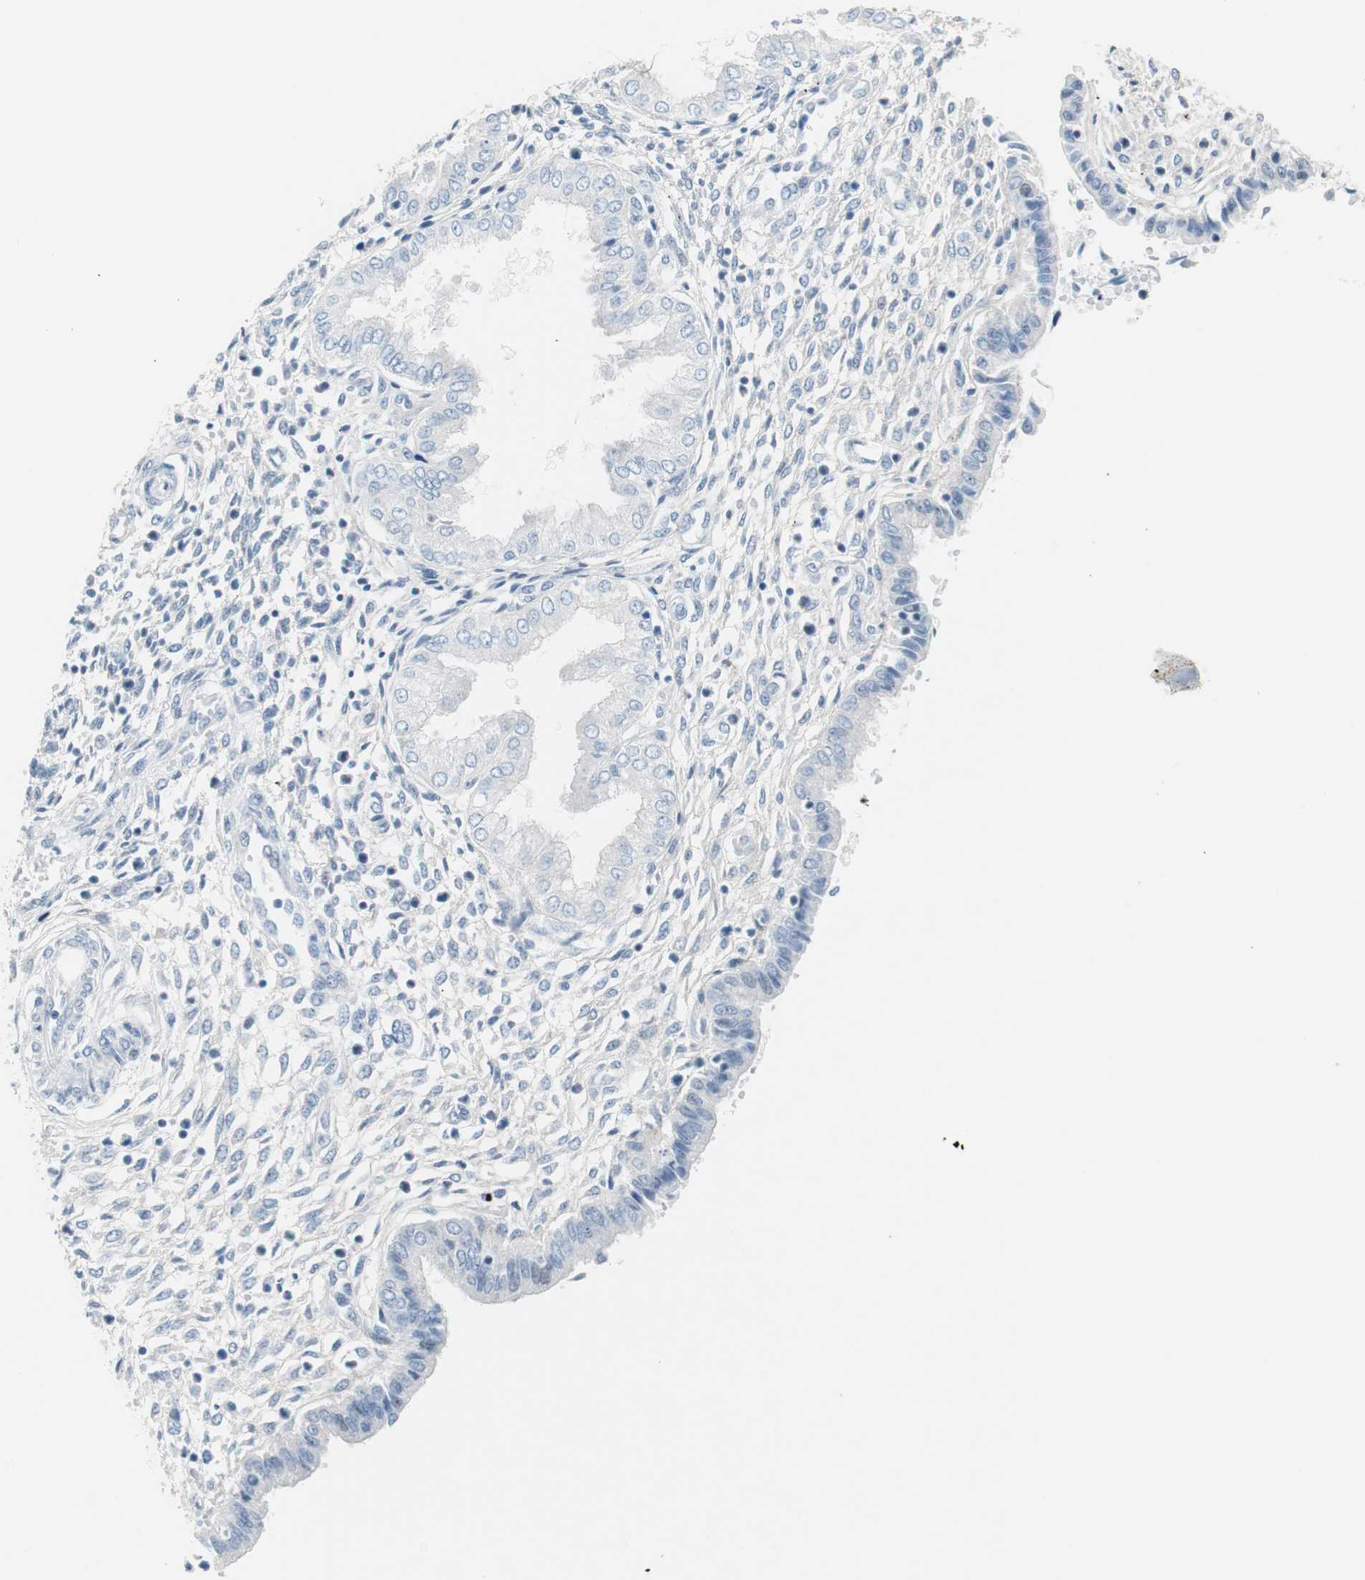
{"staining": {"intensity": "negative", "quantity": "none", "location": "none"}, "tissue": "endometrium", "cell_type": "Cells in endometrial stroma", "image_type": "normal", "snomed": [{"axis": "morphology", "description": "Normal tissue, NOS"}, {"axis": "topography", "description": "Endometrium"}], "caption": "Immunohistochemistry (IHC) of unremarkable endometrium reveals no staining in cells in endometrial stroma. The staining was performed using DAB (3,3'-diaminobenzidine) to visualize the protein expression in brown, while the nuclei were stained in blue with hematoxylin (Magnification: 20x).", "gene": "FOSL1", "patient": {"sex": "female", "age": 33}}